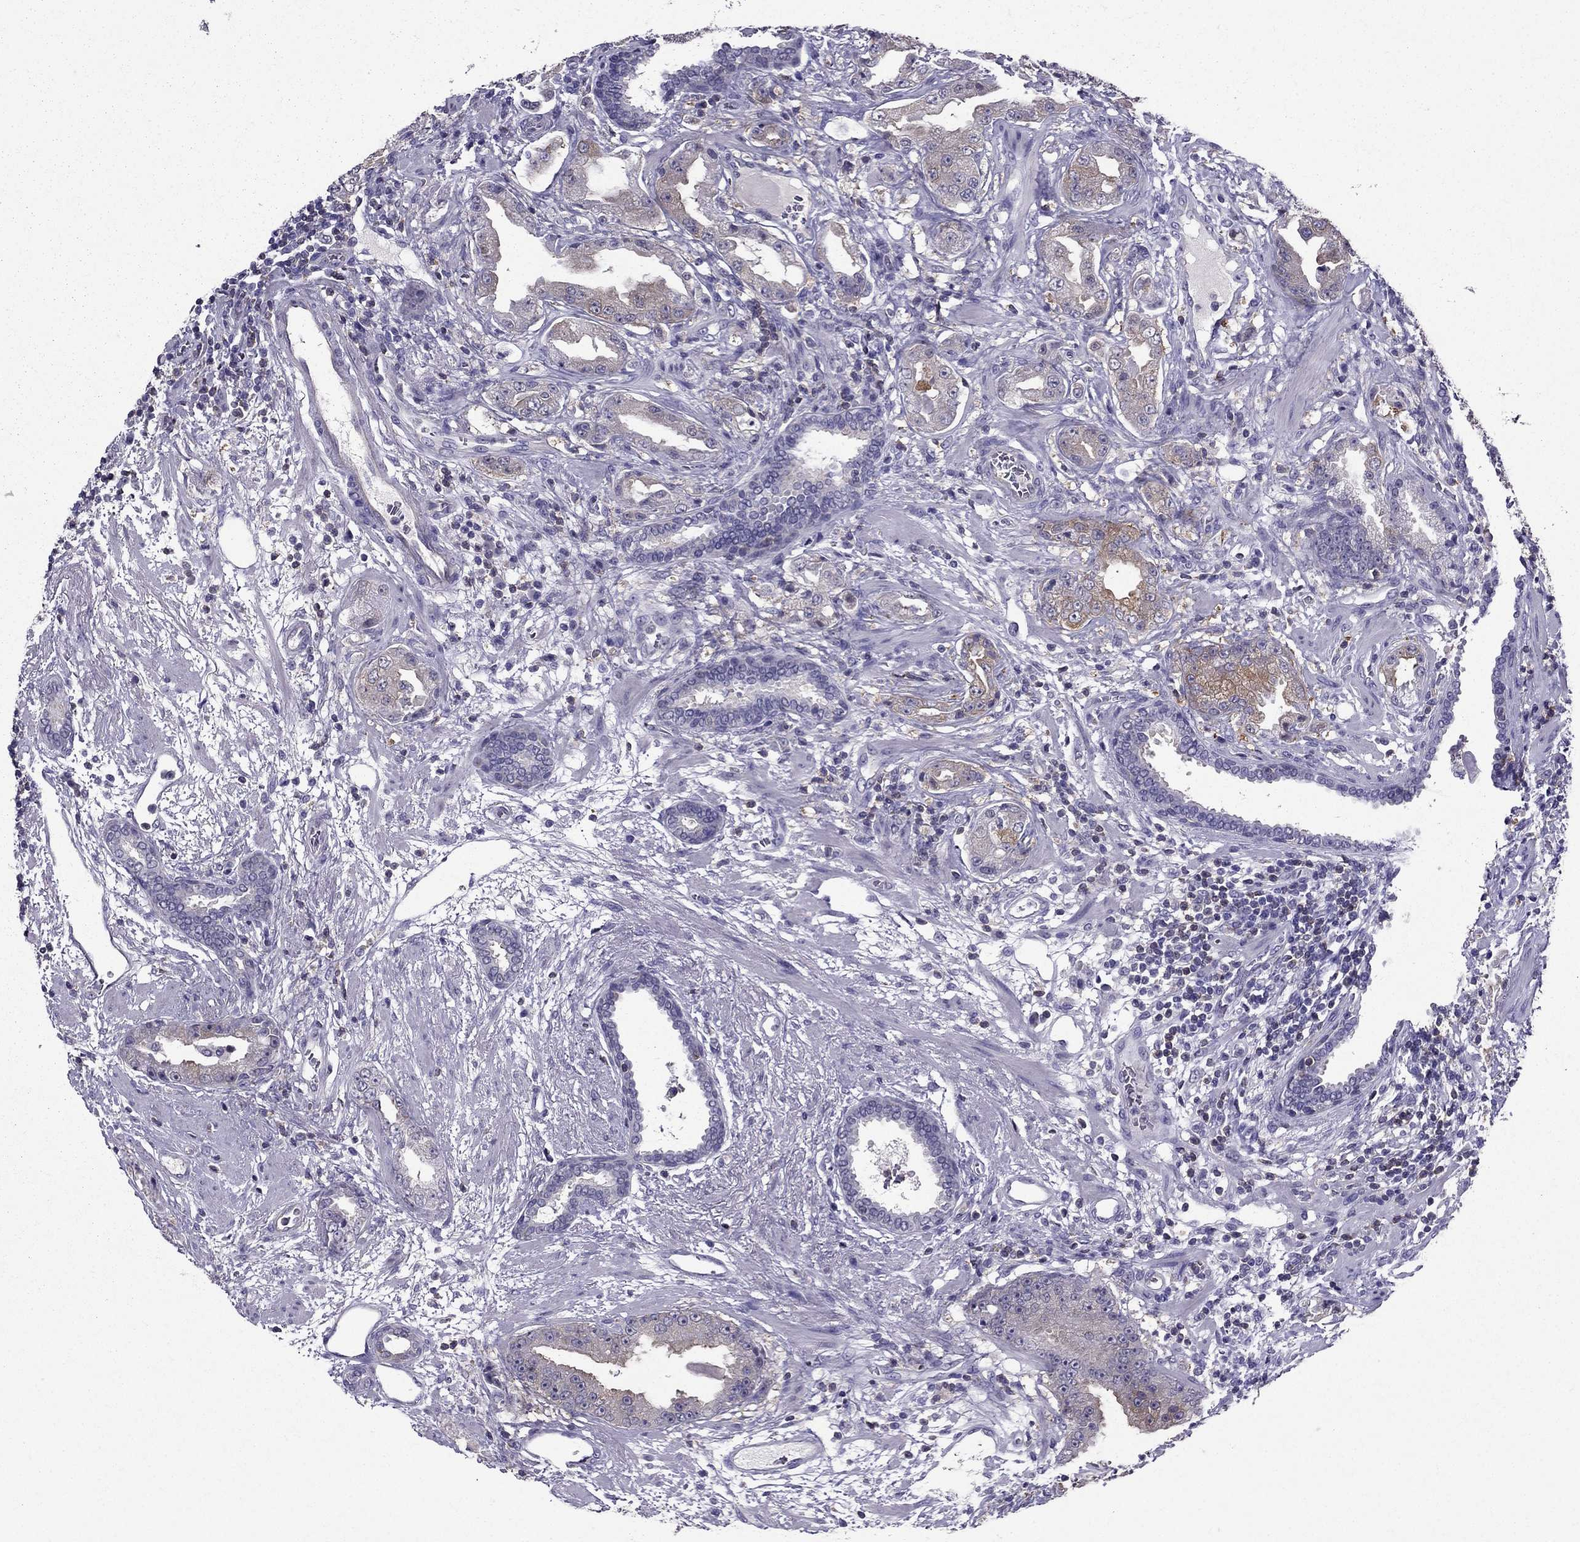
{"staining": {"intensity": "moderate", "quantity": "25%-75%", "location": "cytoplasmic/membranous"}, "tissue": "prostate cancer", "cell_type": "Tumor cells", "image_type": "cancer", "snomed": [{"axis": "morphology", "description": "Adenocarcinoma, Low grade"}, {"axis": "topography", "description": "Prostate"}], "caption": "Immunohistochemistry photomicrograph of neoplastic tissue: prostate adenocarcinoma (low-grade) stained using immunohistochemistry shows medium levels of moderate protein expression localized specifically in the cytoplasmic/membranous of tumor cells, appearing as a cytoplasmic/membranous brown color.", "gene": "AAK1", "patient": {"sex": "male", "age": 62}}